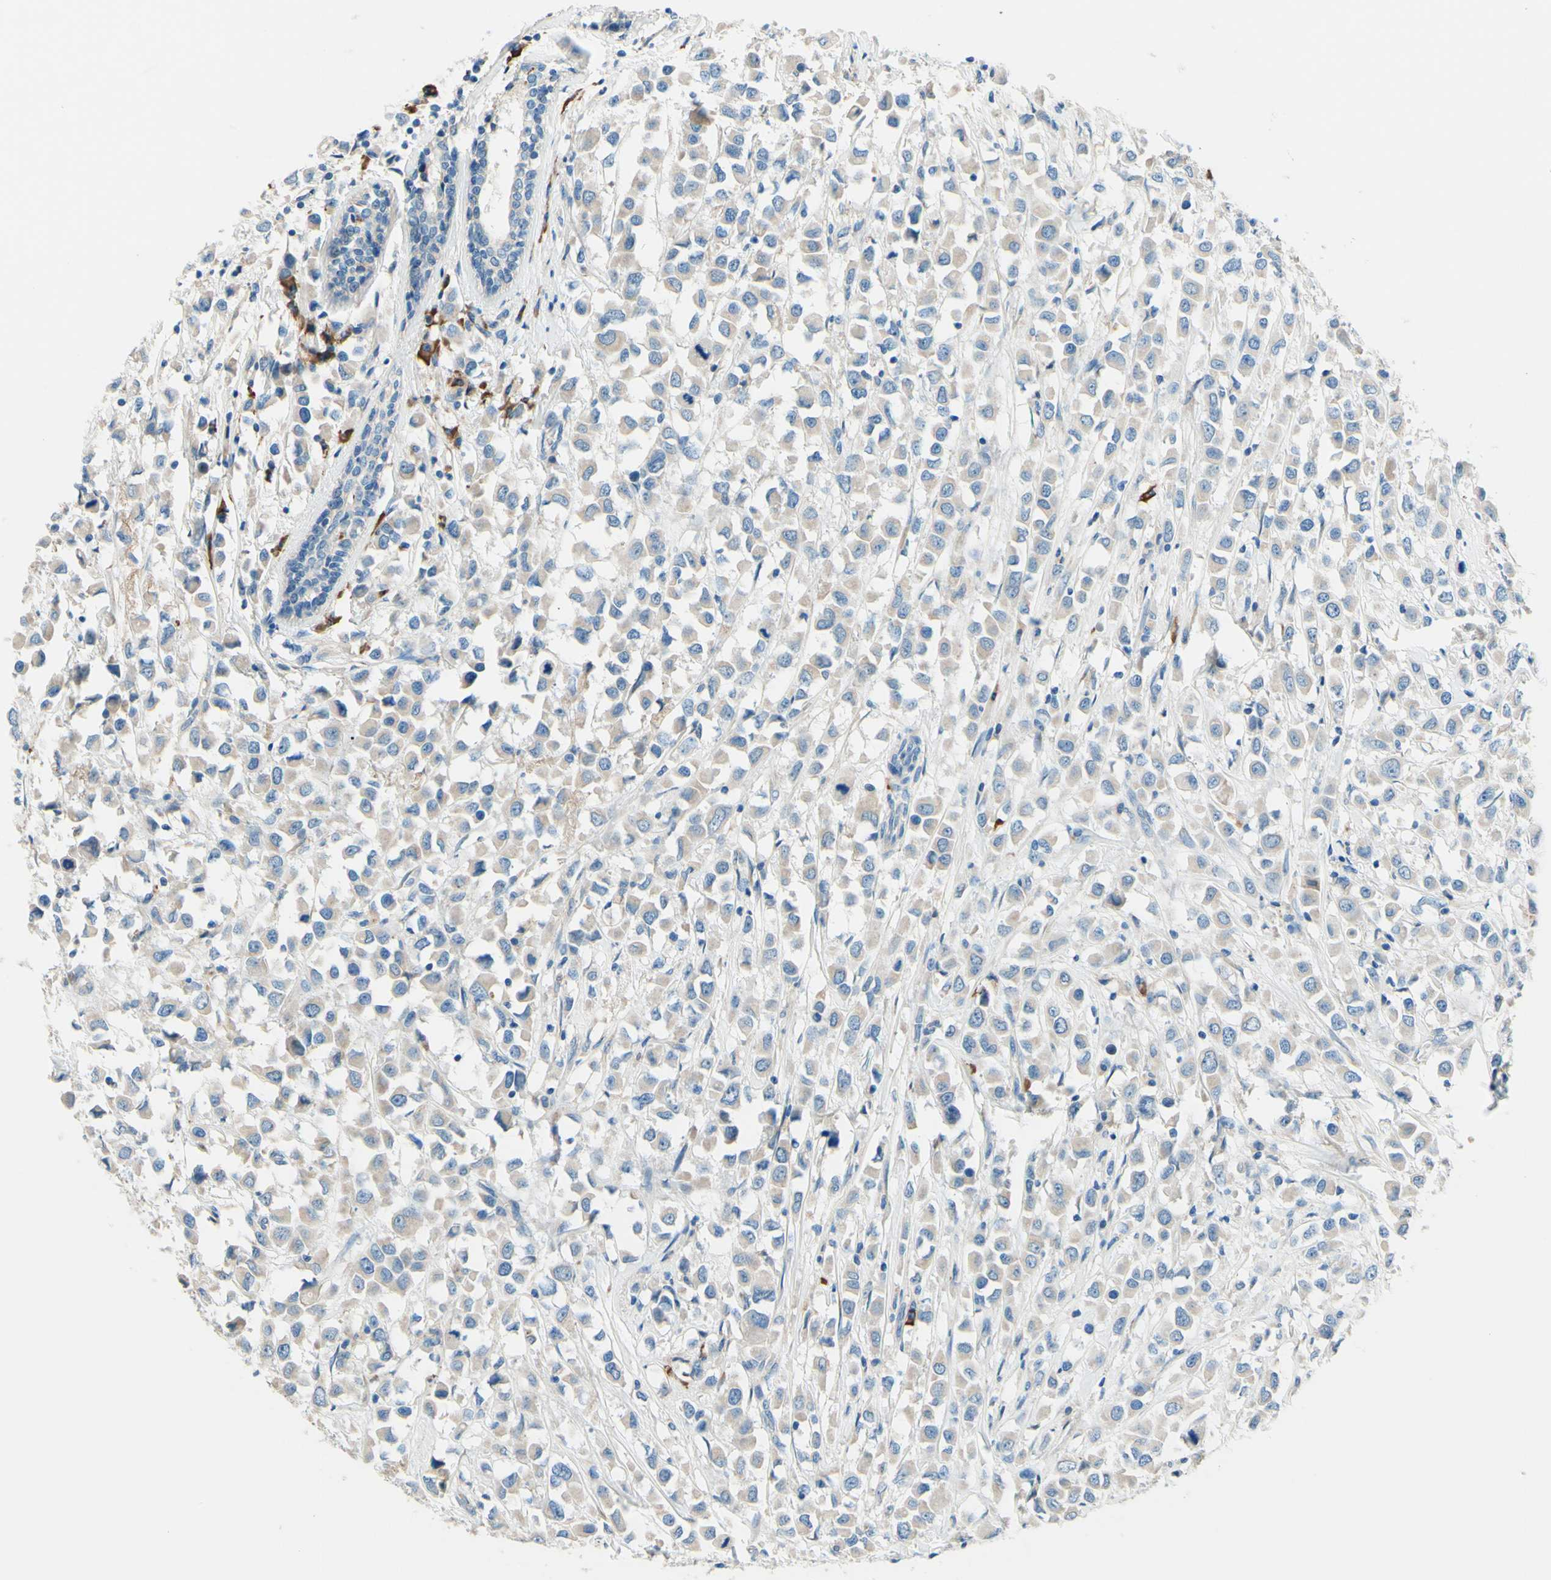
{"staining": {"intensity": "weak", "quantity": ">75%", "location": "cytoplasmic/membranous"}, "tissue": "breast cancer", "cell_type": "Tumor cells", "image_type": "cancer", "snomed": [{"axis": "morphology", "description": "Duct carcinoma"}, {"axis": "topography", "description": "Breast"}], "caption": "Breast cancer (infiltrating ductal carcinoma) tissue exhibits weak cytoplasmic/membranous expression in approximately >75% of tumor cells", "gene": "PASD1", "patient": {"sex": "female", "age": 61}}